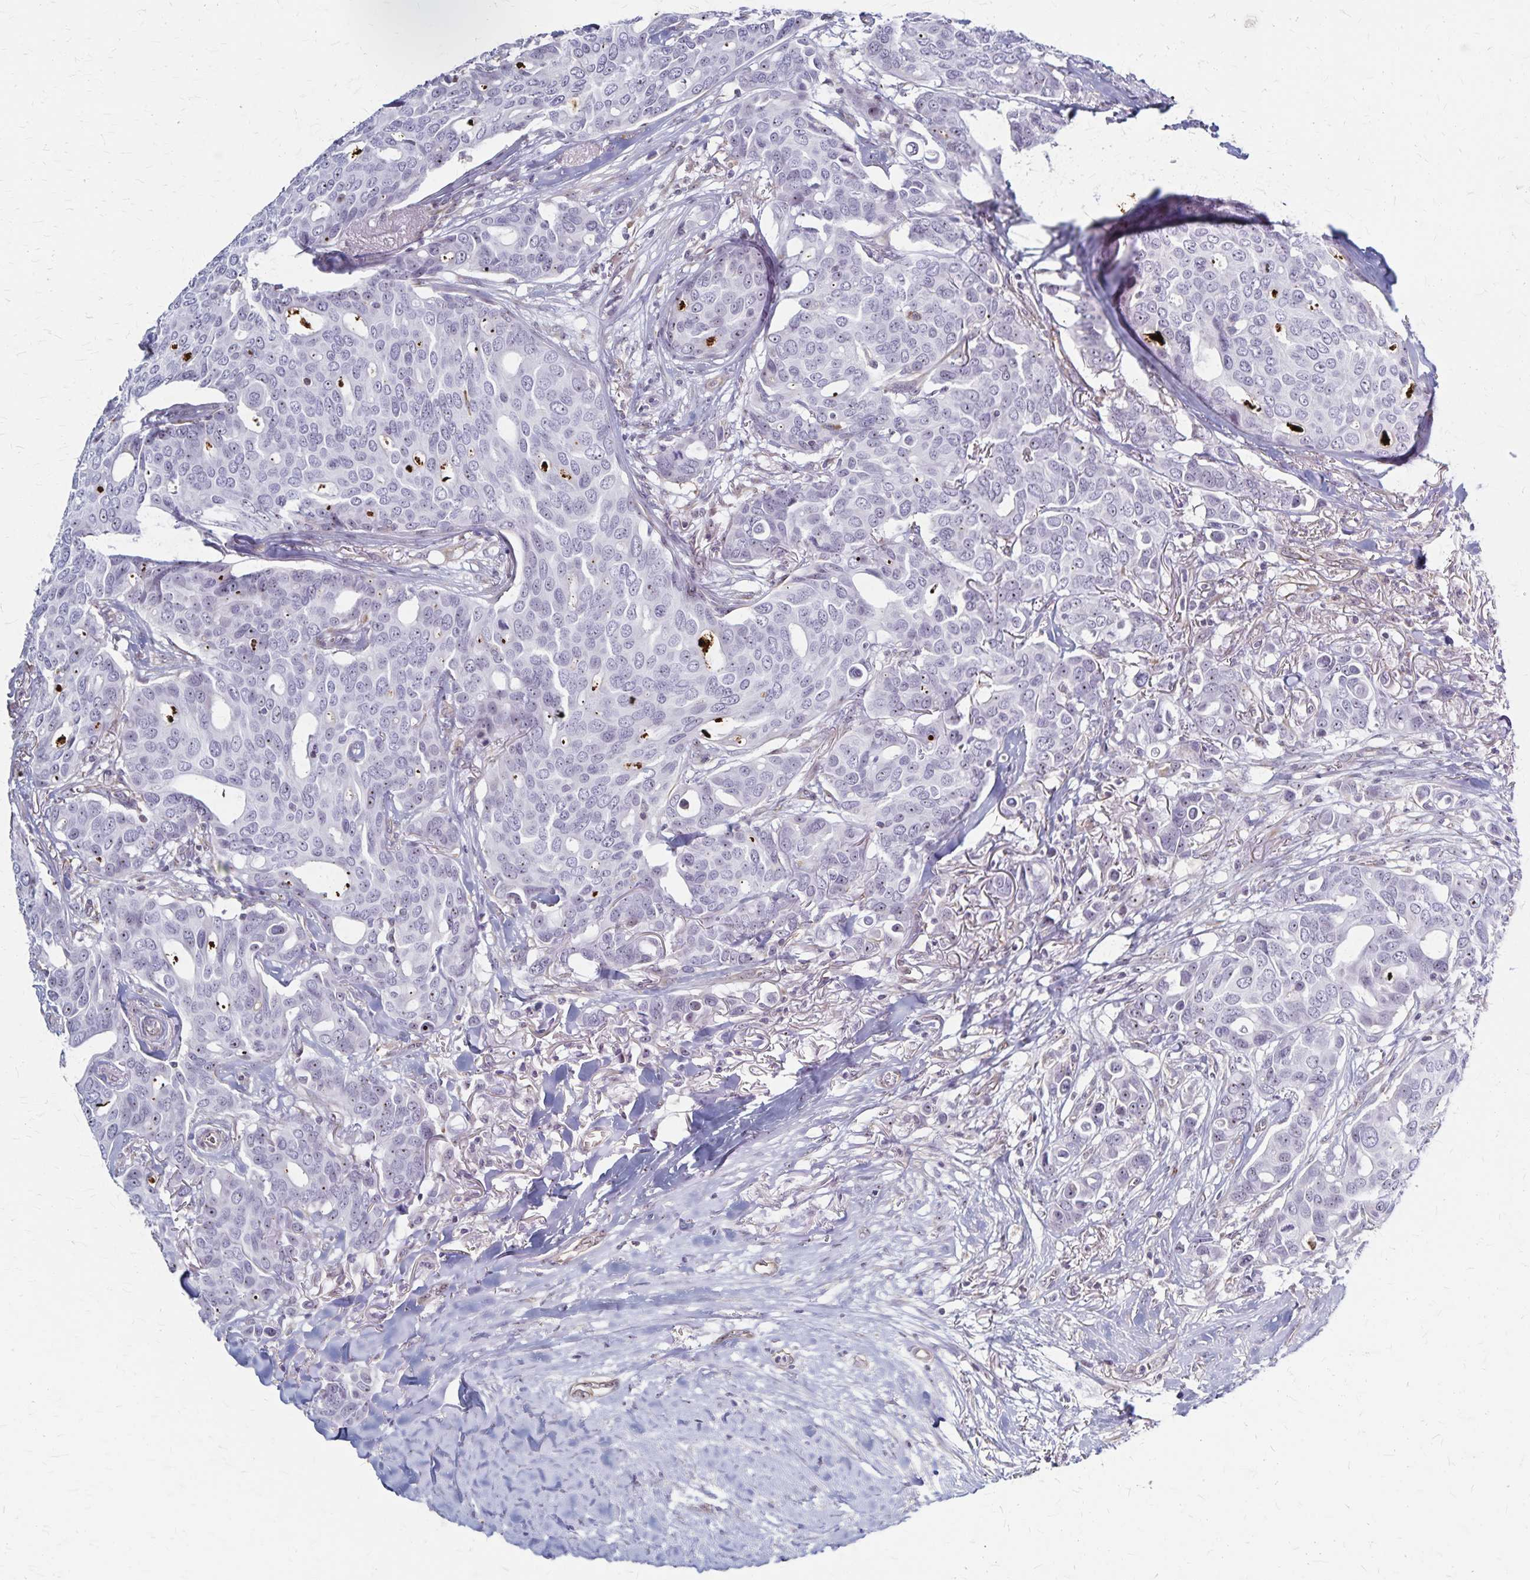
{"staining": {"intensity": "negative", "quantity": "none", "location": "none"}, "tissue": "breast cancer", "cell_type": "Tumor cells", "image_type": "cancer", "snomed": [{"axis": "morphology", "description": "Duct carcinoma"}, {"axis": "topography", "description": "Breast"}], "caption": "This photomicrograph is of breast cancer stained with immunohistochemistry (IHC) to label a protein in brown with the nuclei are counter-stained blue. There is no expression in tumor cells. (IHC, brightfield microscopy, high magnification).", "gene": "DLK2", "patient": {"sex": "female", "age": 54}}